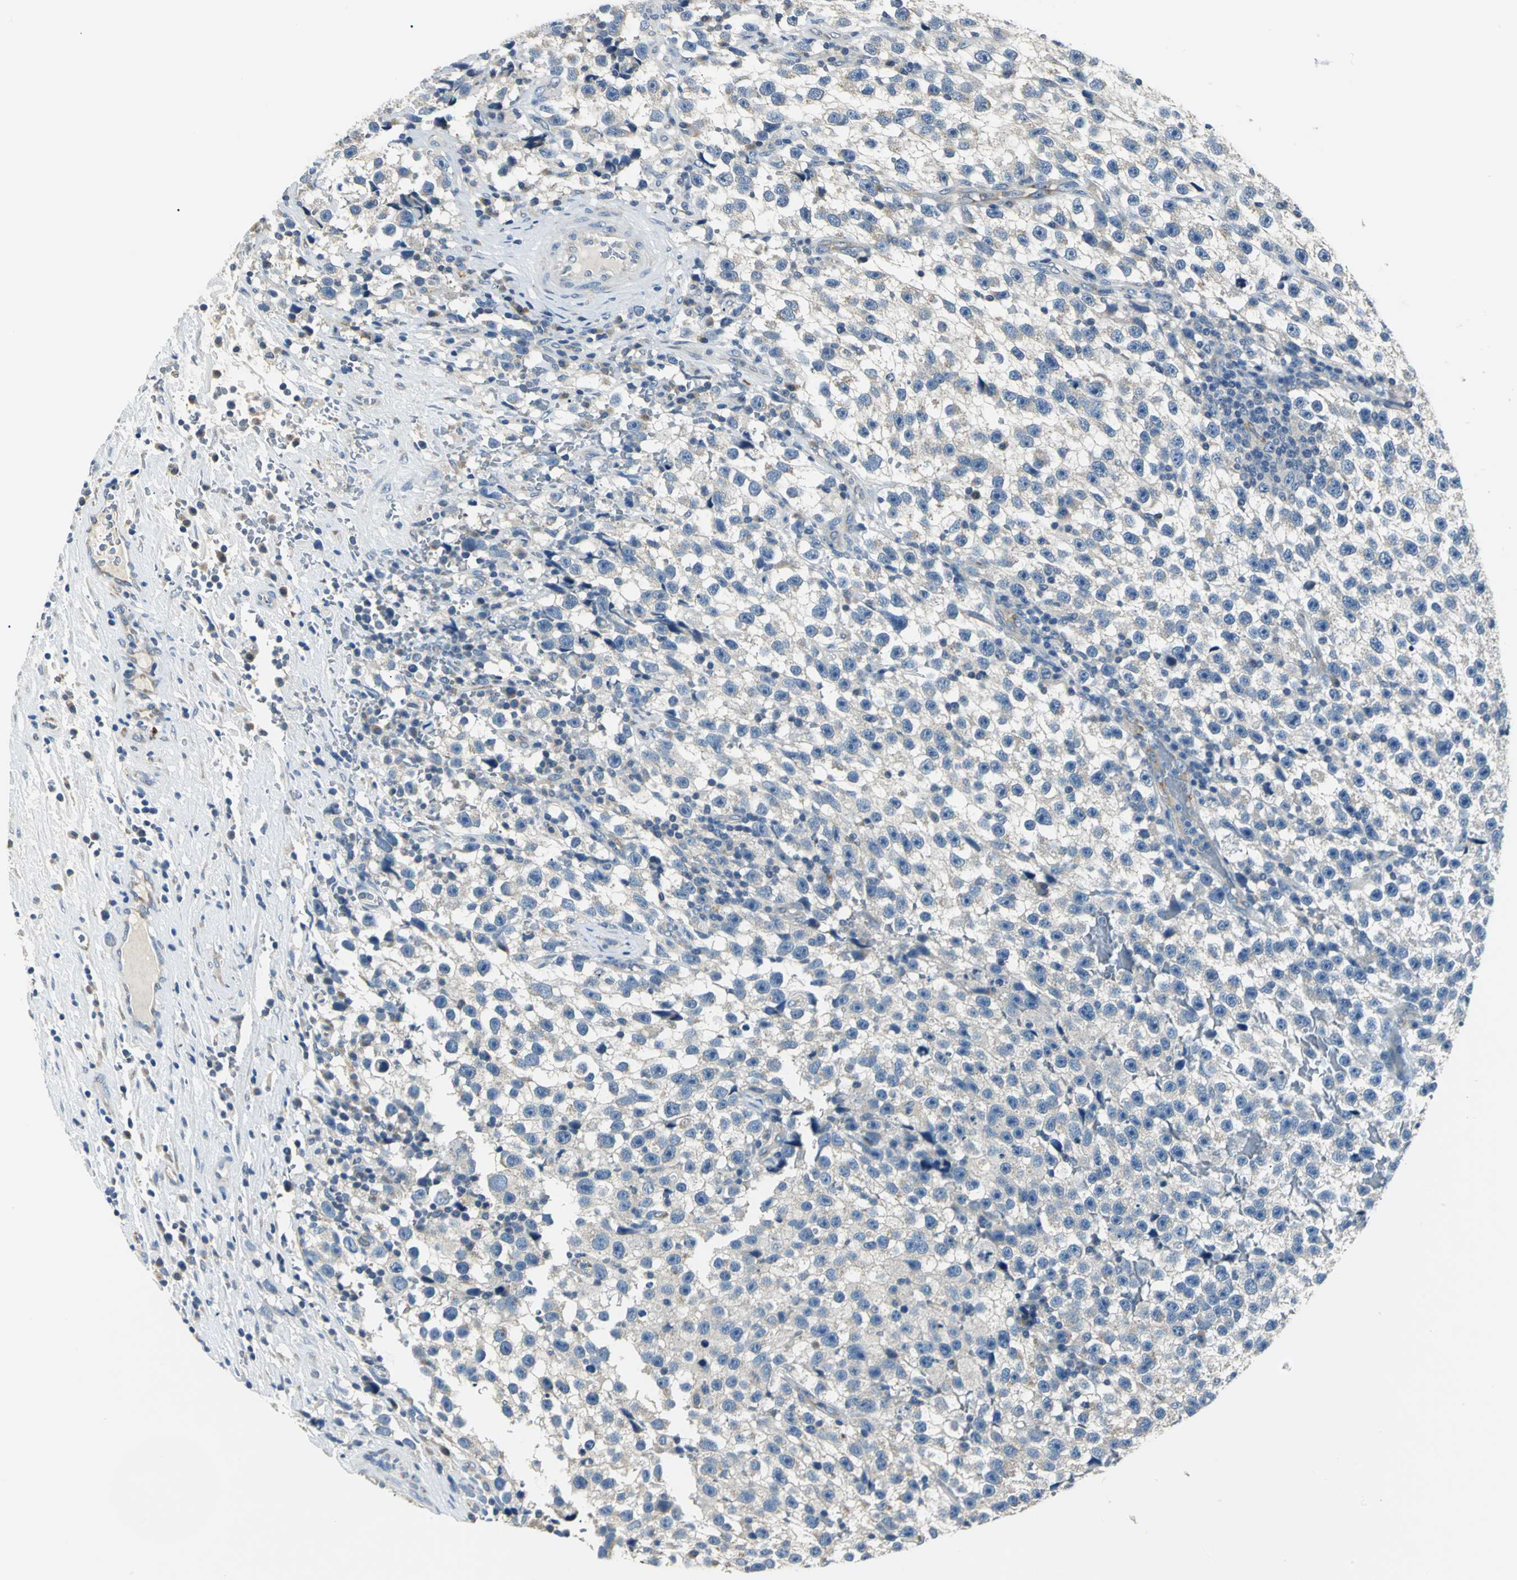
{"staining": {"intensity": "weak", "quantity": "<25%", "location": "cytoplasmic/membranous"}, "tissue": "testis cancer", "cell_type": "Tumor cells", "image_type": "cancer", "snomed": [{"axis": "morphology", "description": "Seminoma, NOS"}, {"axis": "topography", "description": "Testis"}], "caption": "Human testis cancer (seminoma) stained for a protein using immunohistochemistry shows no staining in tumor cells.", "gene": "B3GNT2", "patient": {"sex": "male", "age": 33}}